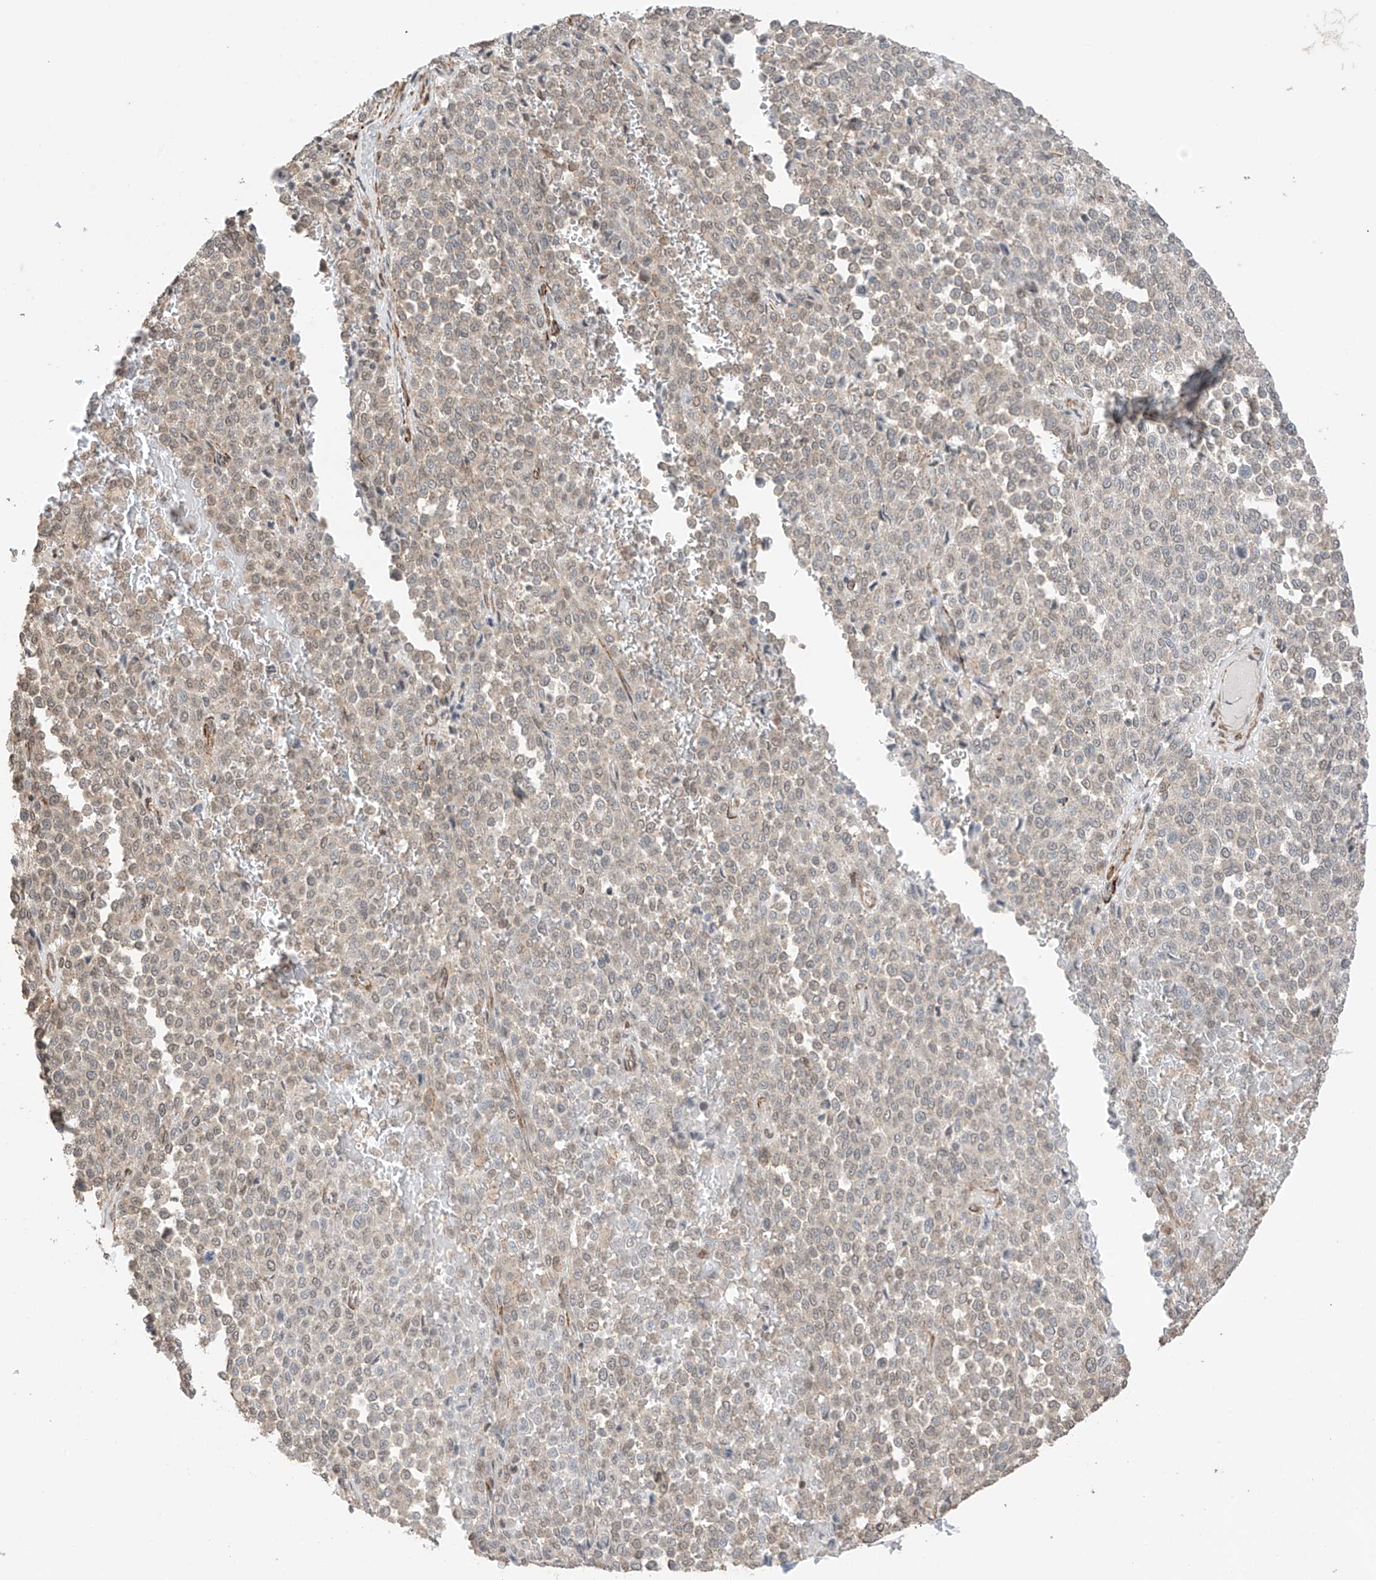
{"staining": {"intensity": "weak", "quantity": "<25%", "location": "cytoplasmic/membranous"}, "tissue": "melanoma", "cell_type": "Tumor cells", "image_type": "cancer", "snomed": [{"axis": "morphology", "description": "Malignant melanoma, Metastatic site"}, {"axis": "topography", "description": "Pancreas"}], "caption": "A photomicrograph of human melanoma is negative for staining in tumor cells. Brightfield microscopy of IHC stained with DAB (brown) and hematoxylin (blue), captured at high magnification.", "gene": "TTLL5", "patient": {"sex": "female", "age": 30}}